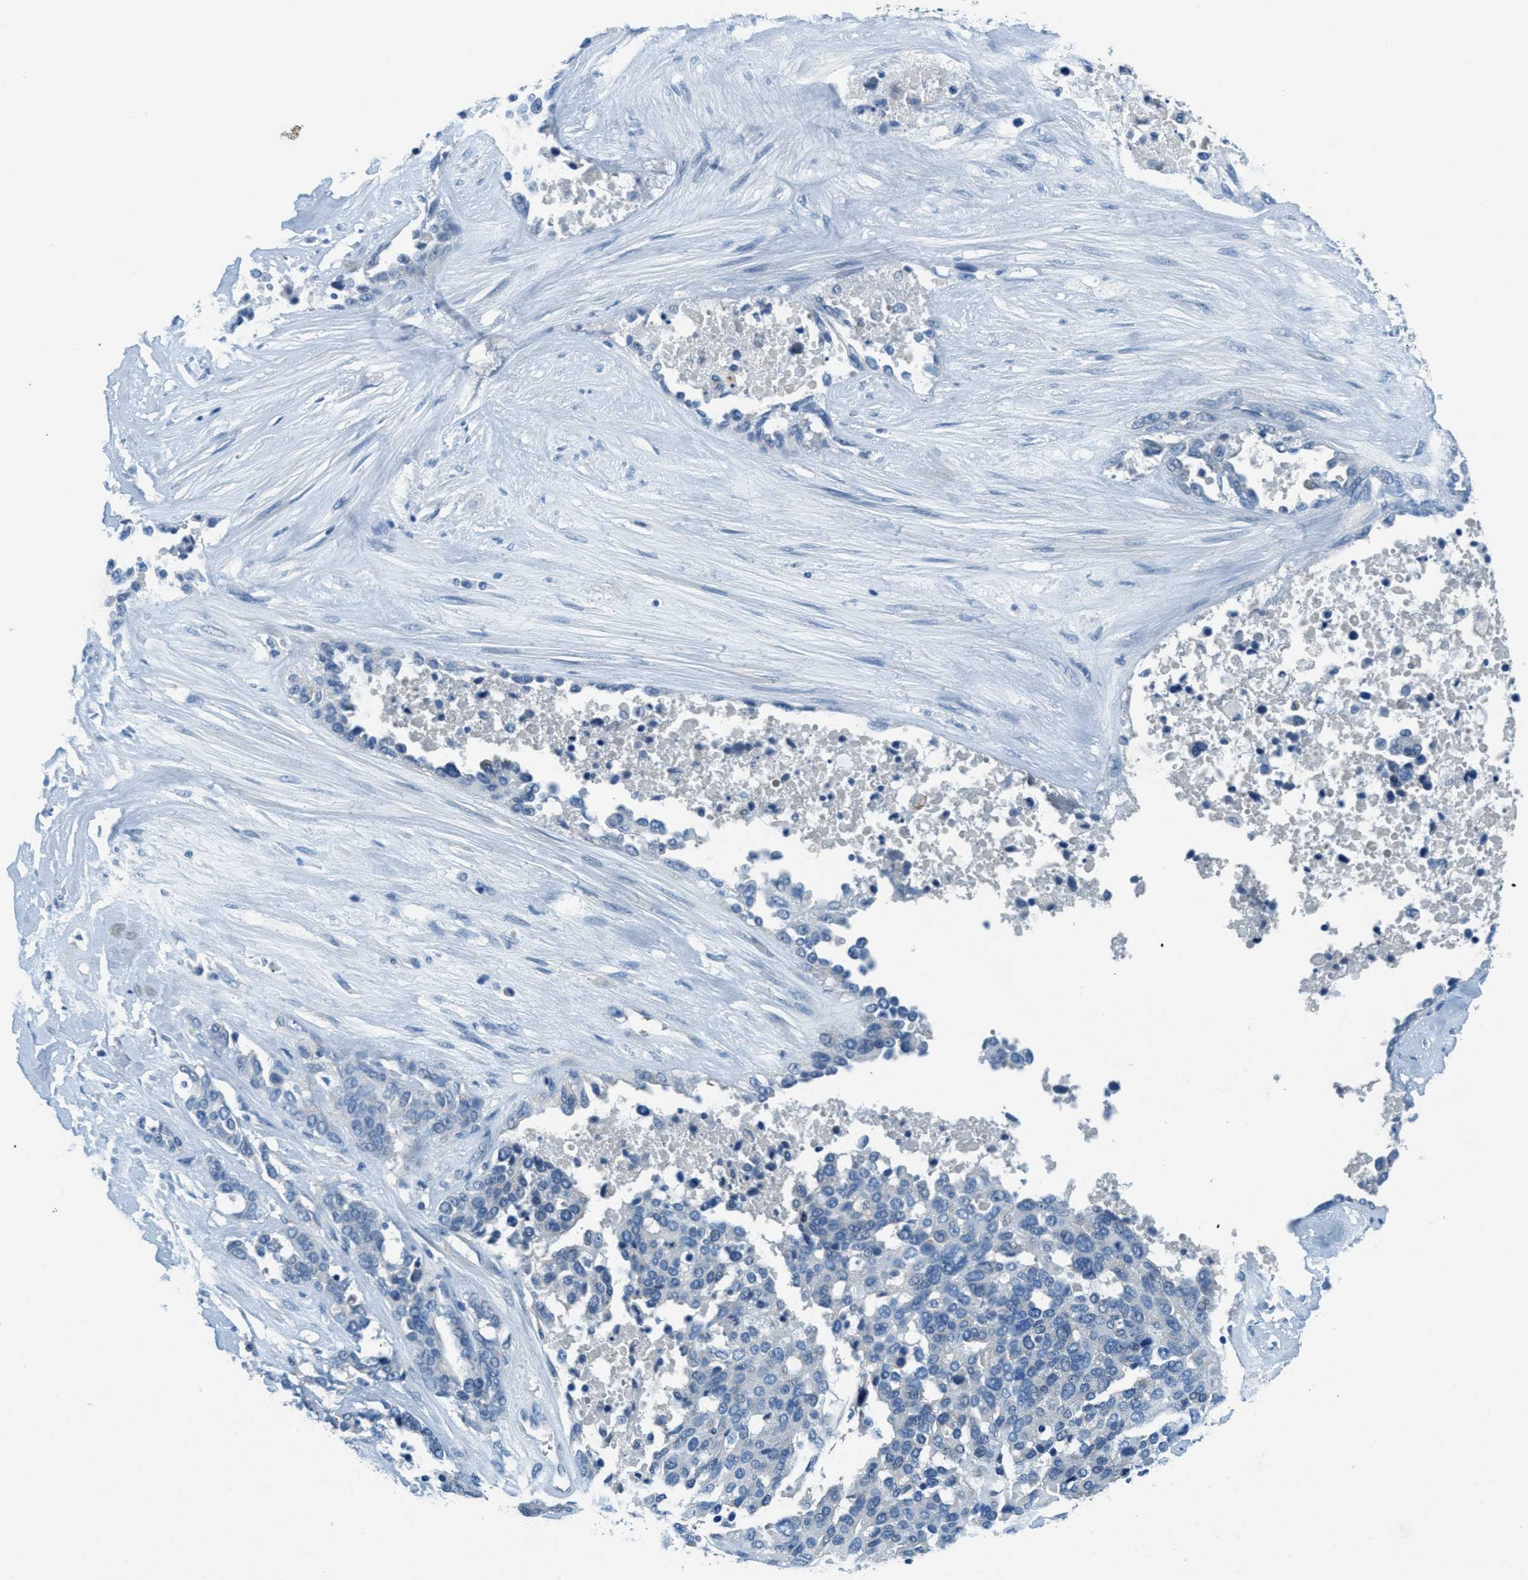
{"staining": {"intensity": "negative", "quantity": "none", "location": "none"}, "tissue": "ovarian cancer", "cell_type": "Tumor cells", "image_type": "cancer", "snomed": [{"axis": "morphology", "description": "Cystadenocarcinoma, serous, NOS"}, {"axis": "topography", "description": "Ovary"}], "caption": "Photomicrograph shows no significant protein expression in tumor cells of ovarian cancer (serous cystadenocarcinoma).", "gene": "A2M", "patient": {"sex": "female", "age": 44}}